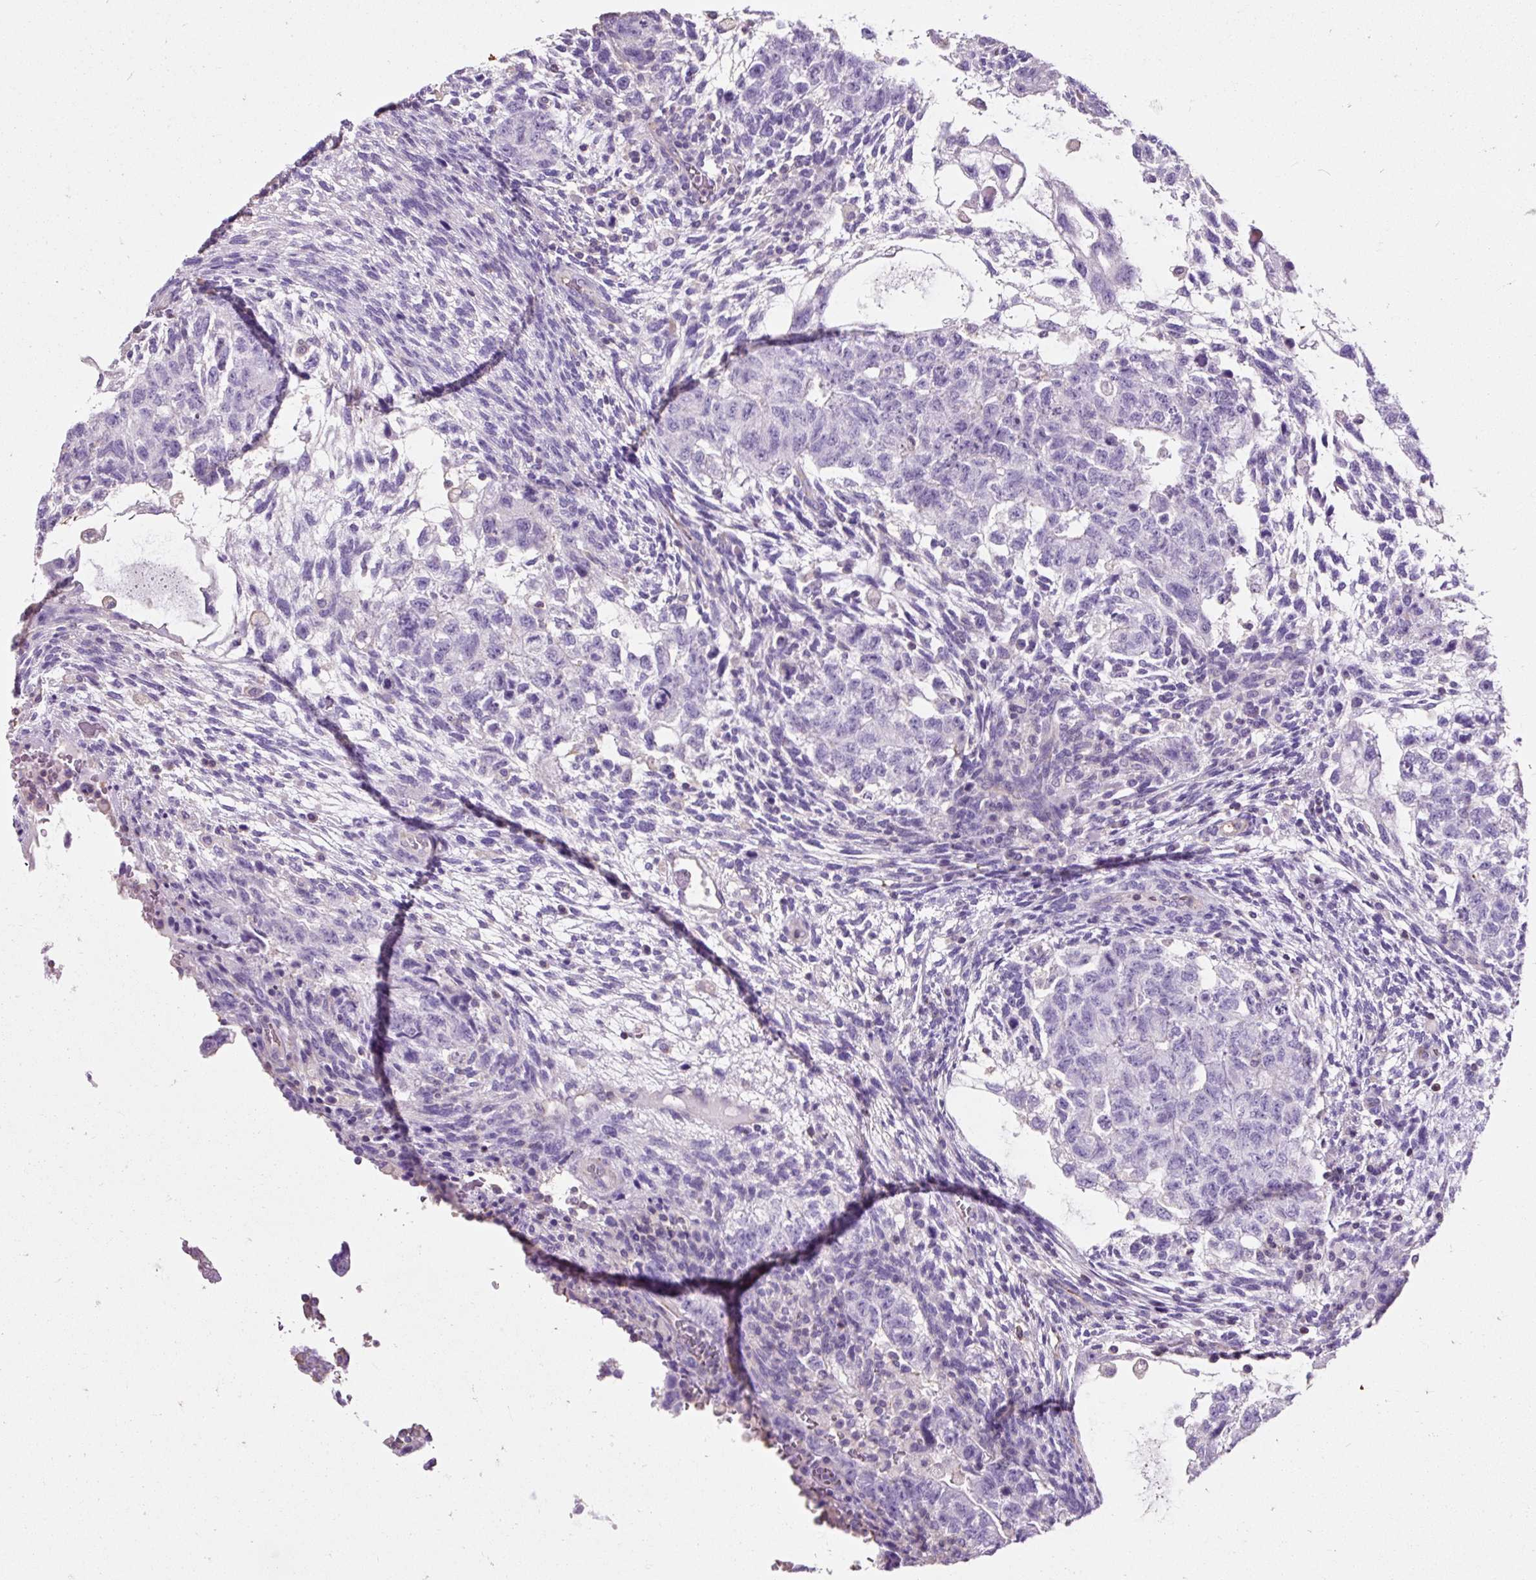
{"staining": {"intensity": "negative", "quantity": "none", "location": "none"}, "tissue": "testis cancer", "cell_type": "Tumor cells", "image_type": "cancer", "snomed": [{"axis": "morphology", "description": "Normal tissue, NOS"}, {"axis": "morphology", "description": "Carcinoma, Embryonal, NOS"}, {"axis": "topography", "description": "Testis"}], "caption": "The immunohistochemistry (IHC) photomicrograph has no significant expression in tumor cells of testis cancer (embryonal carcinoma) tissue.", "gene": "OR10A7", "patient": {"sex": "male", "age": 36}}